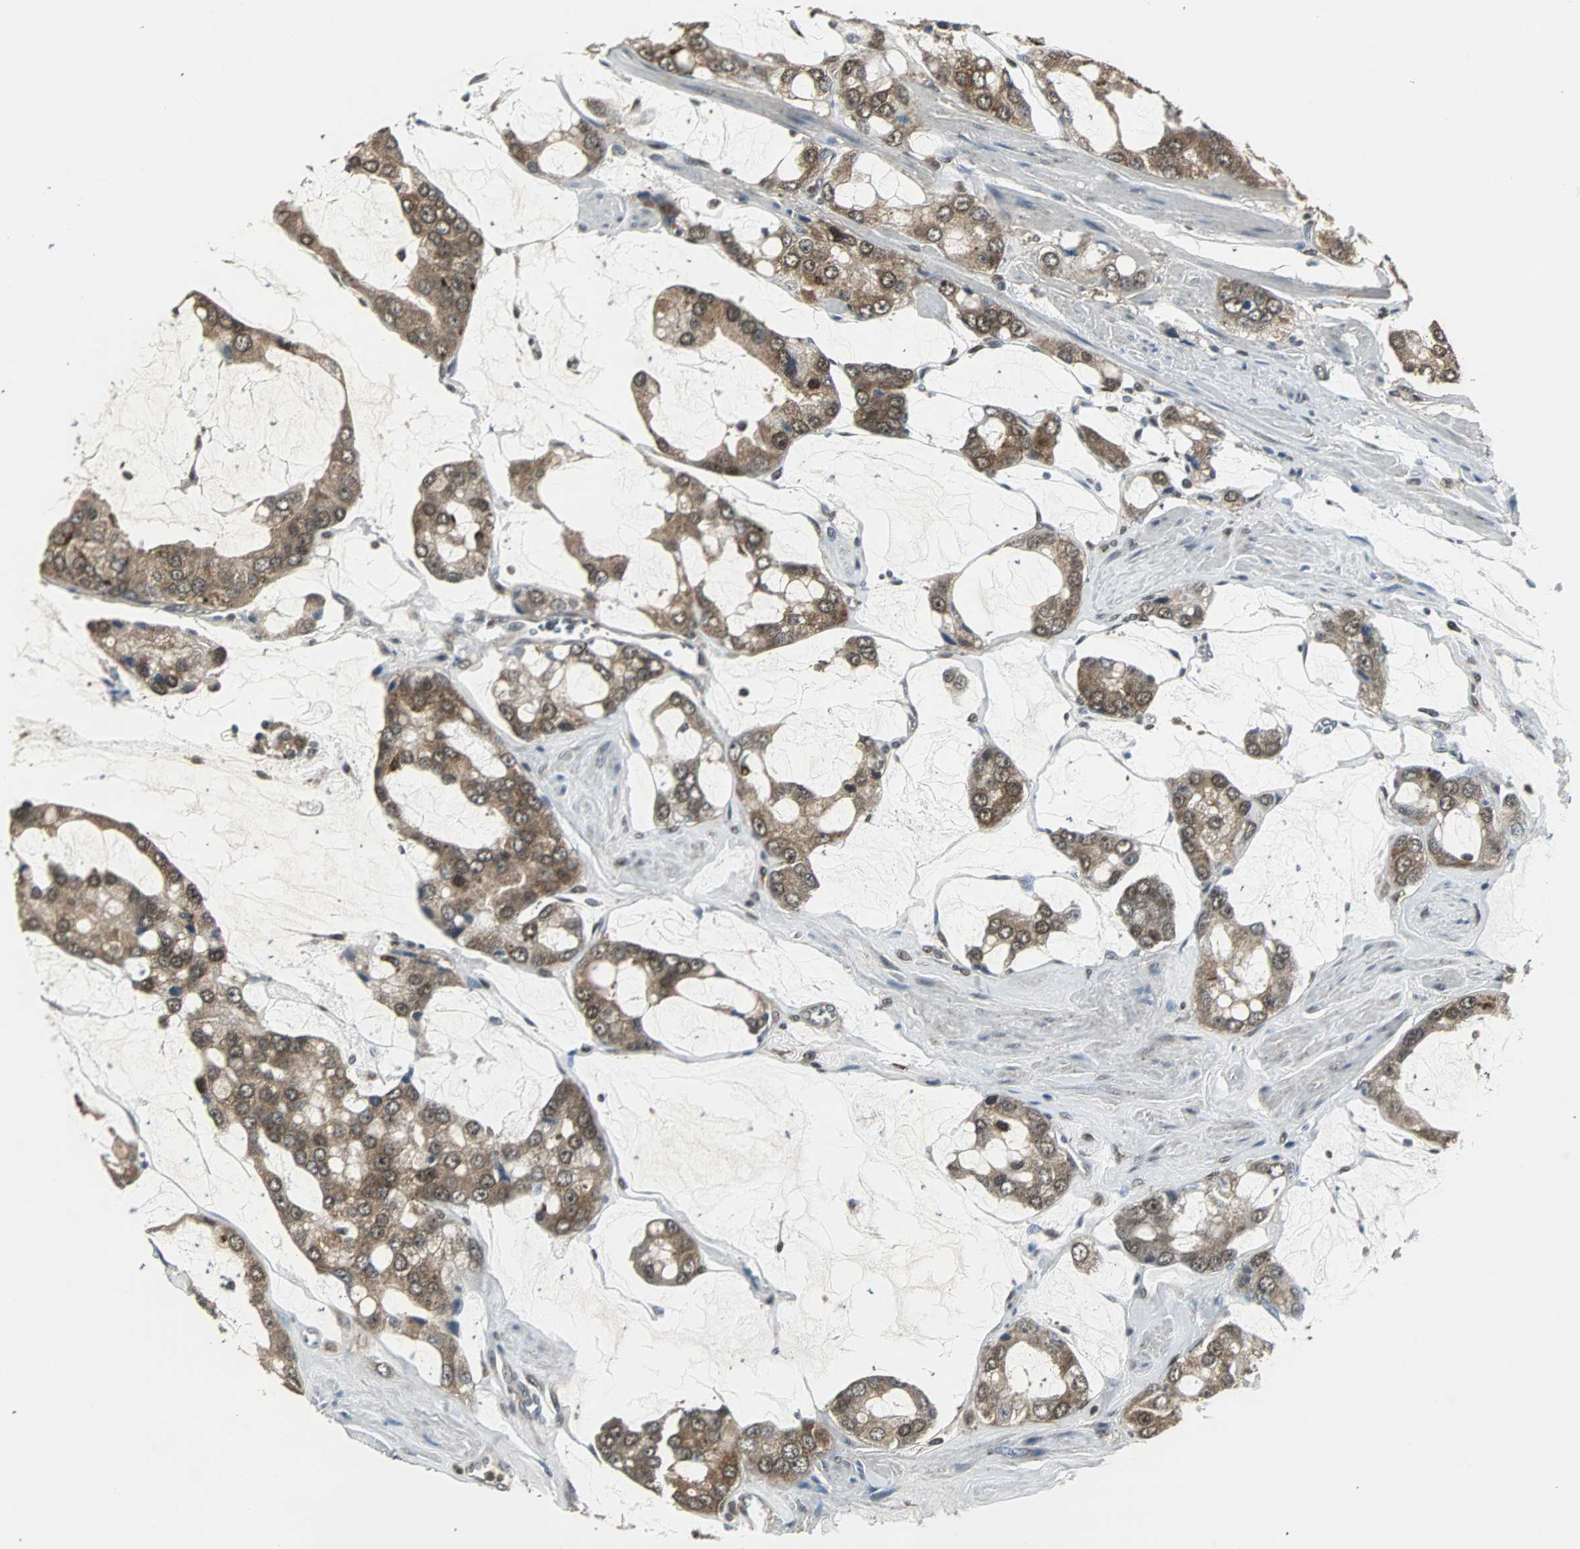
{"staining": {"intensity": "moderate", "quantity": ">75%", "location": "cytoplasmic/membranous,nuclear"}, "tissue": "prostate cancer", "cell_type": "Tumor cells", "image_type": "cancer", "snomed": [{"axis": "morphology", "description": "Adenocarcinoma, High grade"}, {"axis": "topography", "description": "Prostate"}], "caption": "The photomicrograph shows a brown stain indicating the presence of a protein in the cytoplasmic/membranous and nuclear of tumor cells in prostate cancer (adenocarcinoma (high-grade)).", "gene": "PLIN3", "patient": {"sex": "male", "age": 67}}